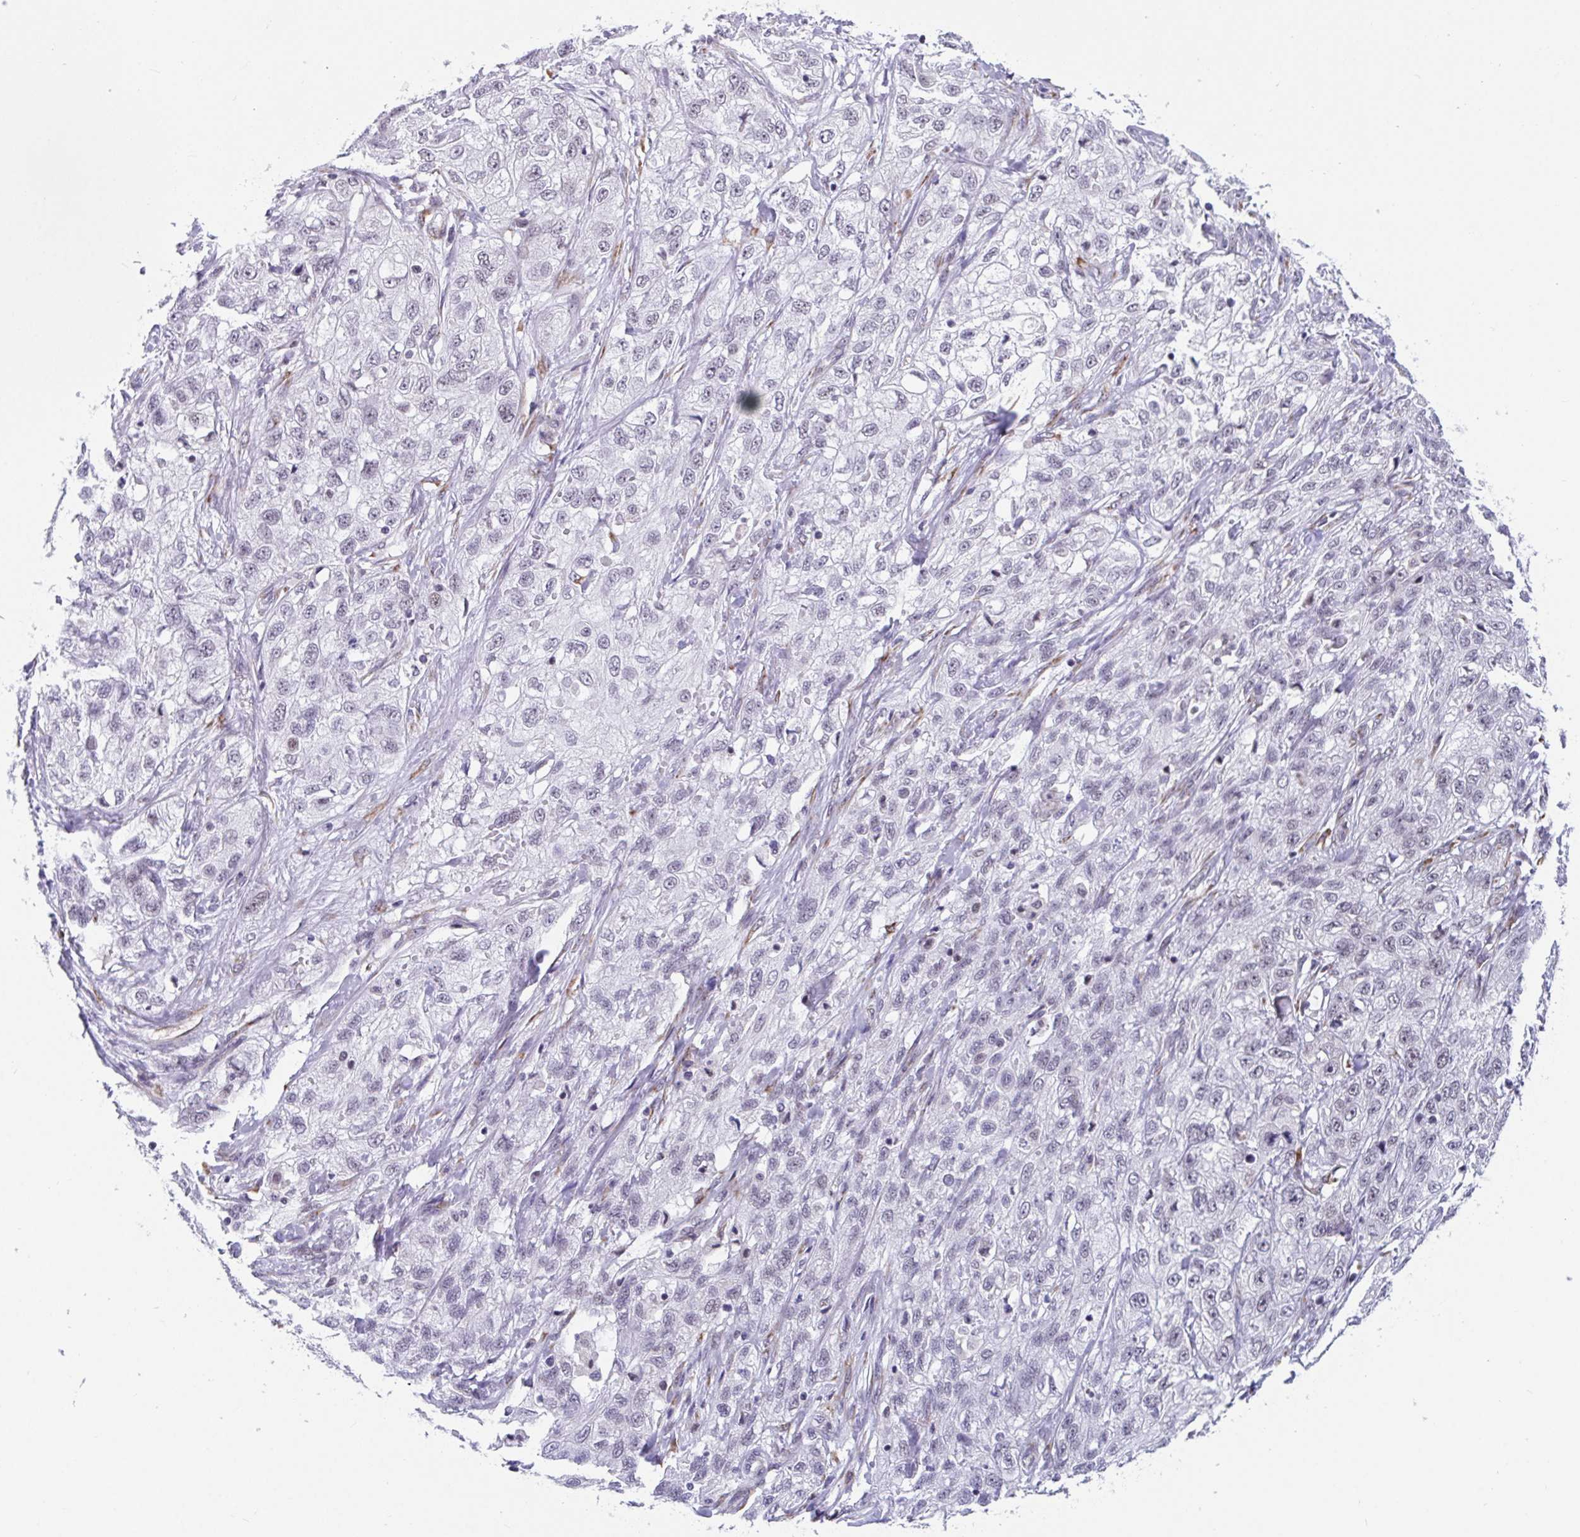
{"staining": {"intensity": "negative", "quantity": "none", "location": "none"}, "tissue": "skin cancer", "cell_type": "Tumor cells", "image_type": "cancer", "snomed": [{"axis": "morphology", "description": "Squamous cell carcinoma, NOS"}, {"axis": "topography", "description": "Skin"}, {"axis": "topography", "description": "Vulva"}], "caption": "High power microscopy photomicrograph of an immunohistochemistry (IHC) image of skin cancer (squamous cell carcinoma), revealing no significant staining in tumor cells.", "gene": "WDR72", "patient": {"sex": "female", "age": 86}}